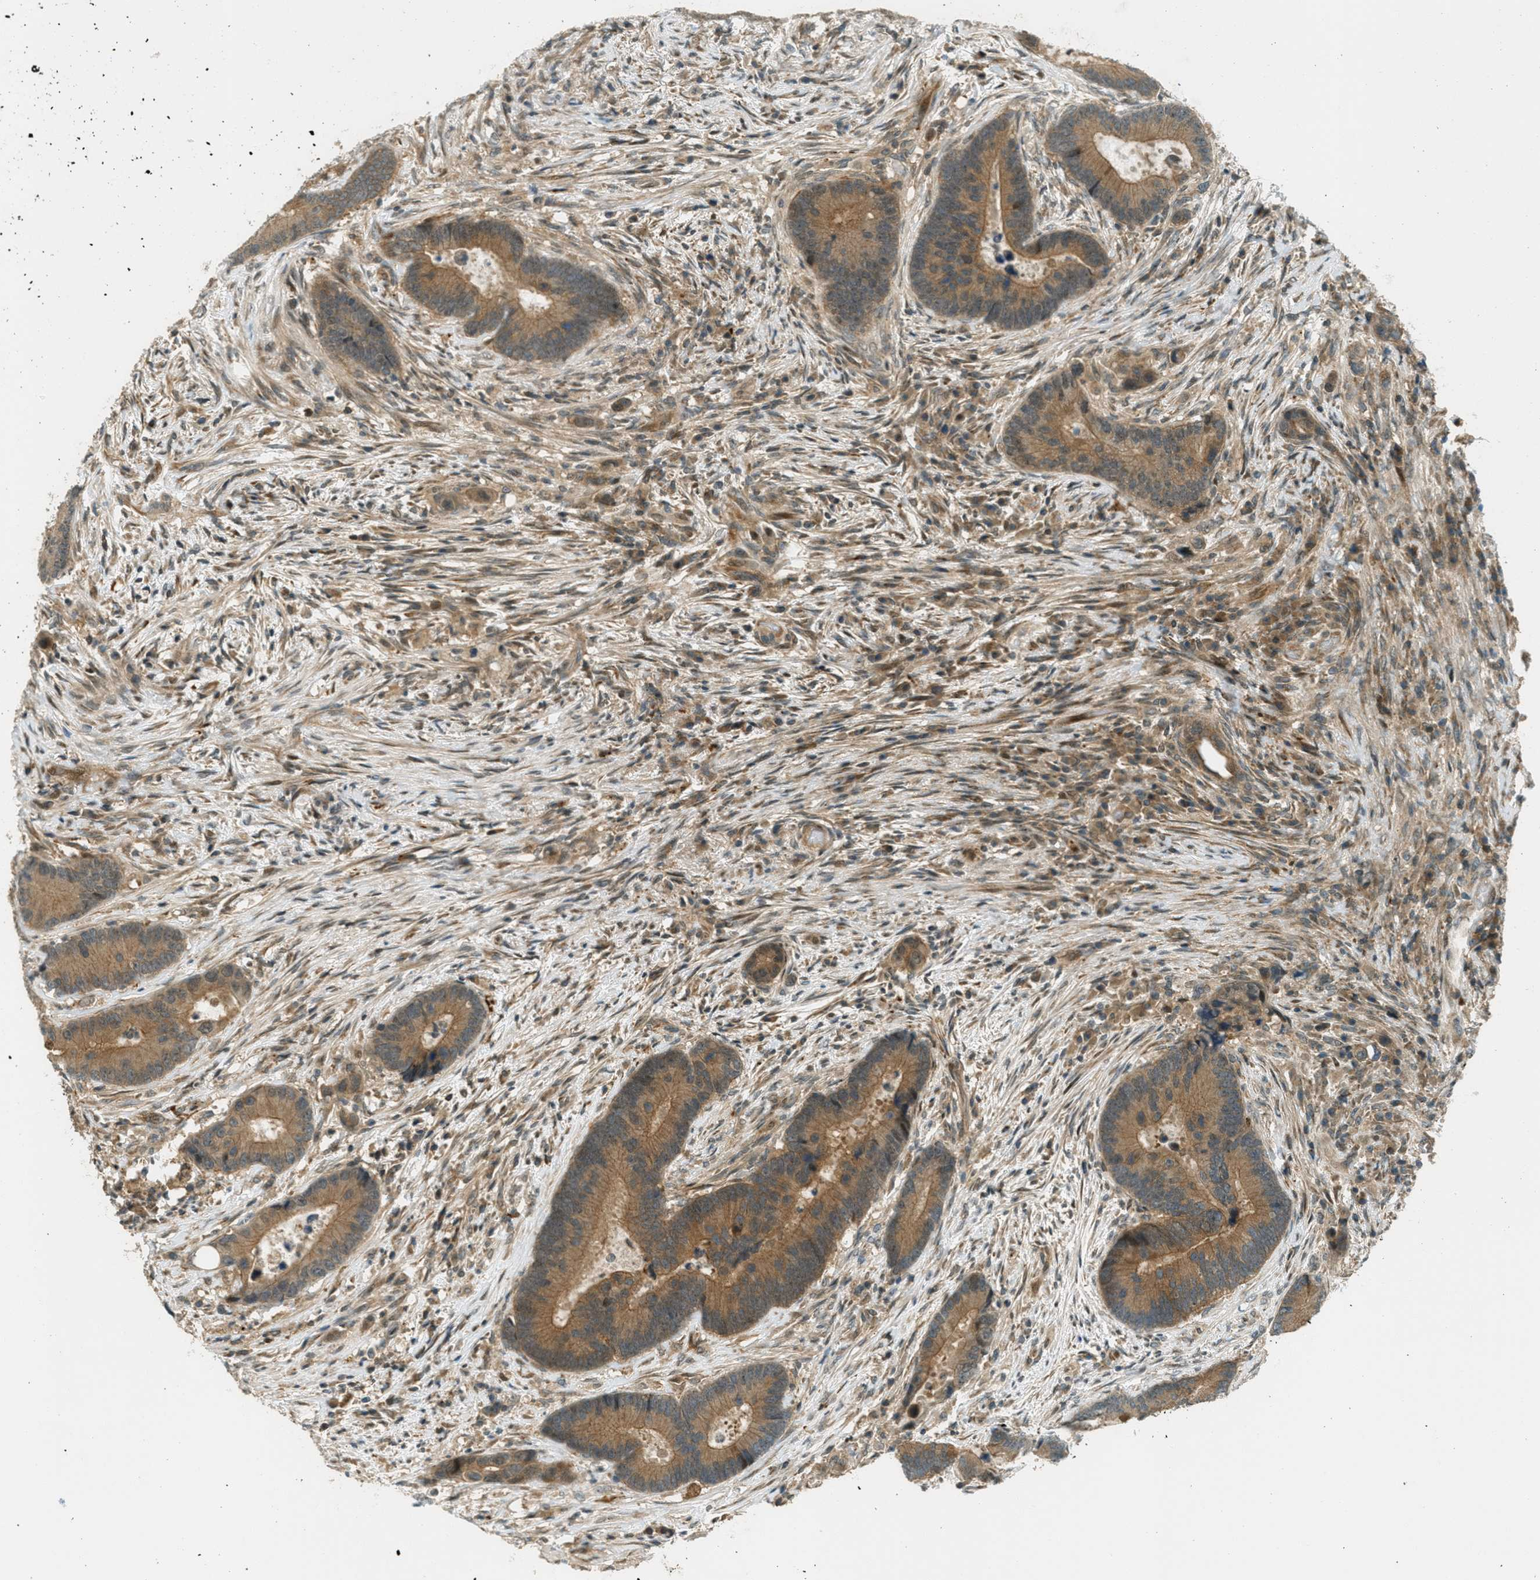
{"staining": {"intensity": "moderate", "quantity": ">75%", "location": "cytoplasmic/membranous"}, "tissue": "colorectal cancer", "cell_type": "Tumor cells", "image_type": "cancer", "snomed": [{"axis": "morphology", "description": "Adenocarcinoma, NOS"}, {"axis": "topography", "description": "Rectum"}], "caption": "Adenocarcinoma (colorectal) was stained to show a protein in brown. There is medium levels of moderate cytoplasmic/membranous staining in about >75% of tumor cells.", "gene": "PTPN23", "patient": {"sex": "female", "age": 89}}